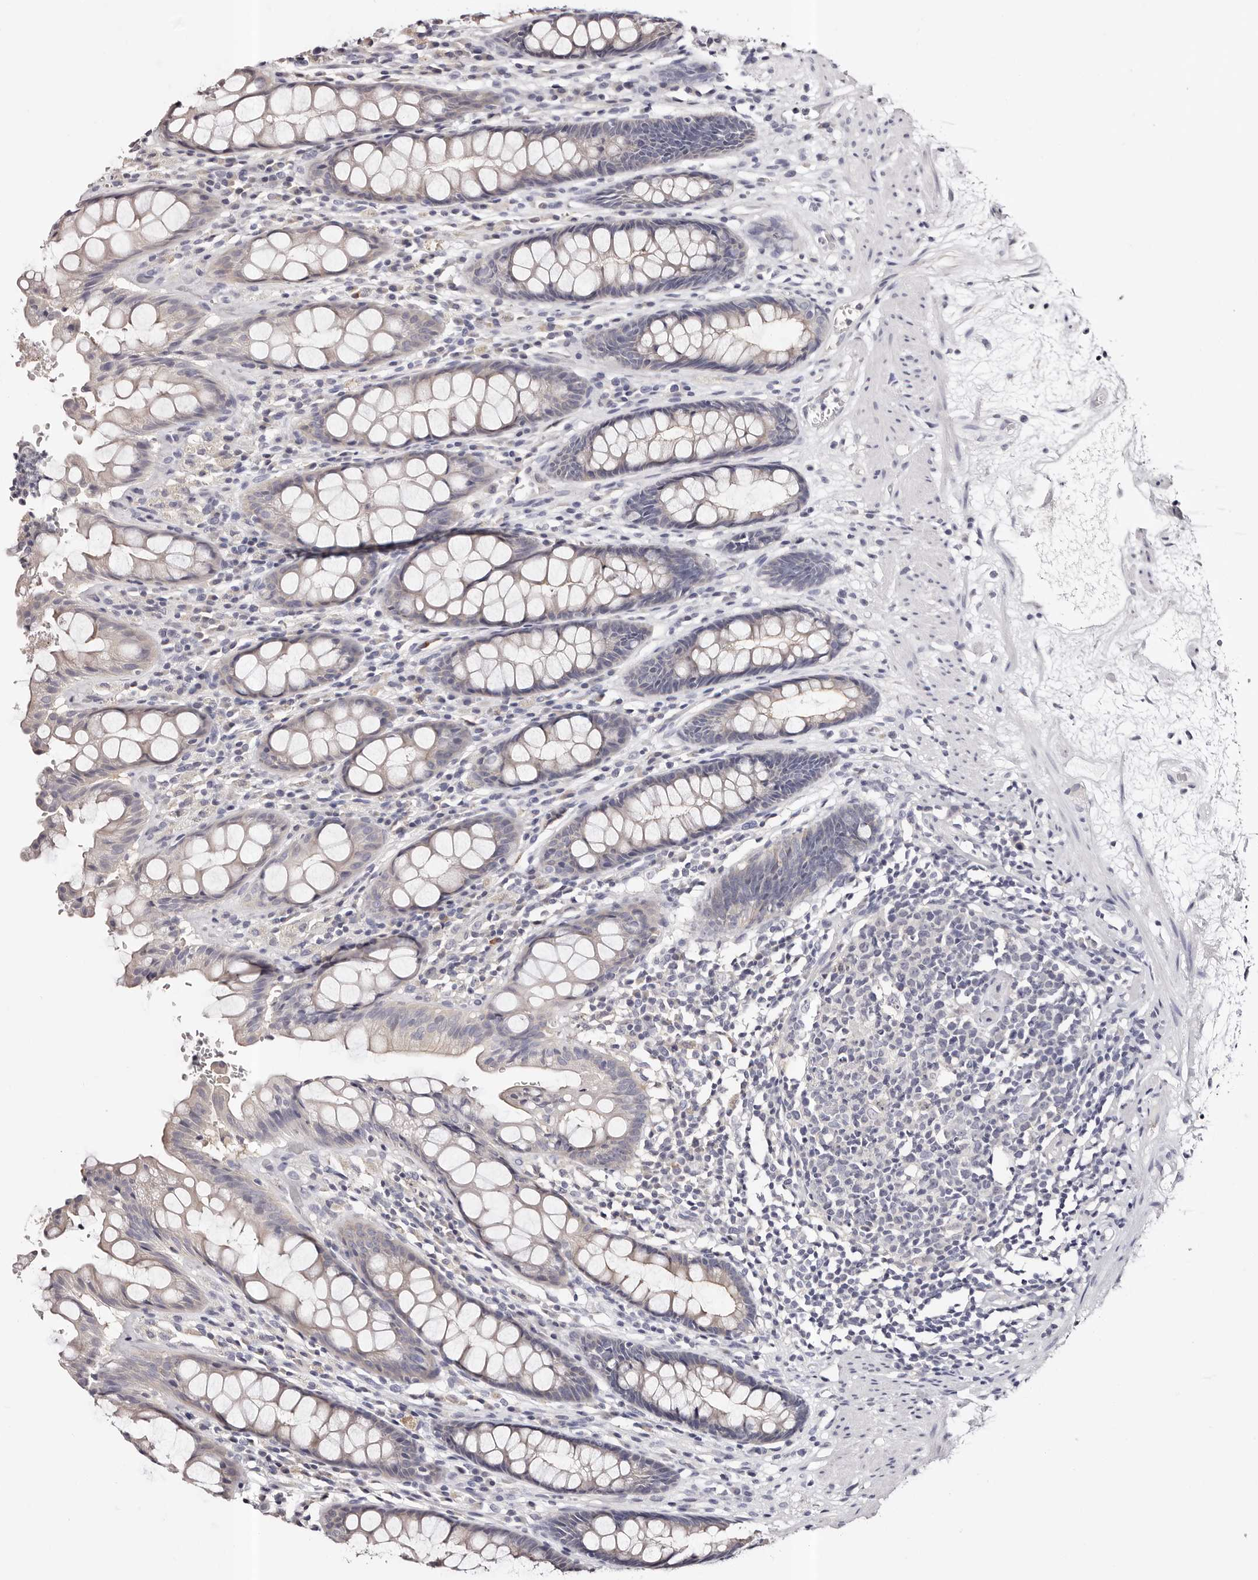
{"staining": {"intensity": "negative", "quantity": "none", "location": "none"}, "tissue": "rectum", "cell_type": "Glandular cells", "image_type": "normal", "snomed": [{"axis": "morphology", "description": "Normal tissue, NOS"}, {"axis": "topography", "description": "Rectum"}], "caption": "Image shows no protein expression in glandular cells of unremarkable rectum.", "gene": "ROM1", "patient": {"sex": "male", "age": 64}}